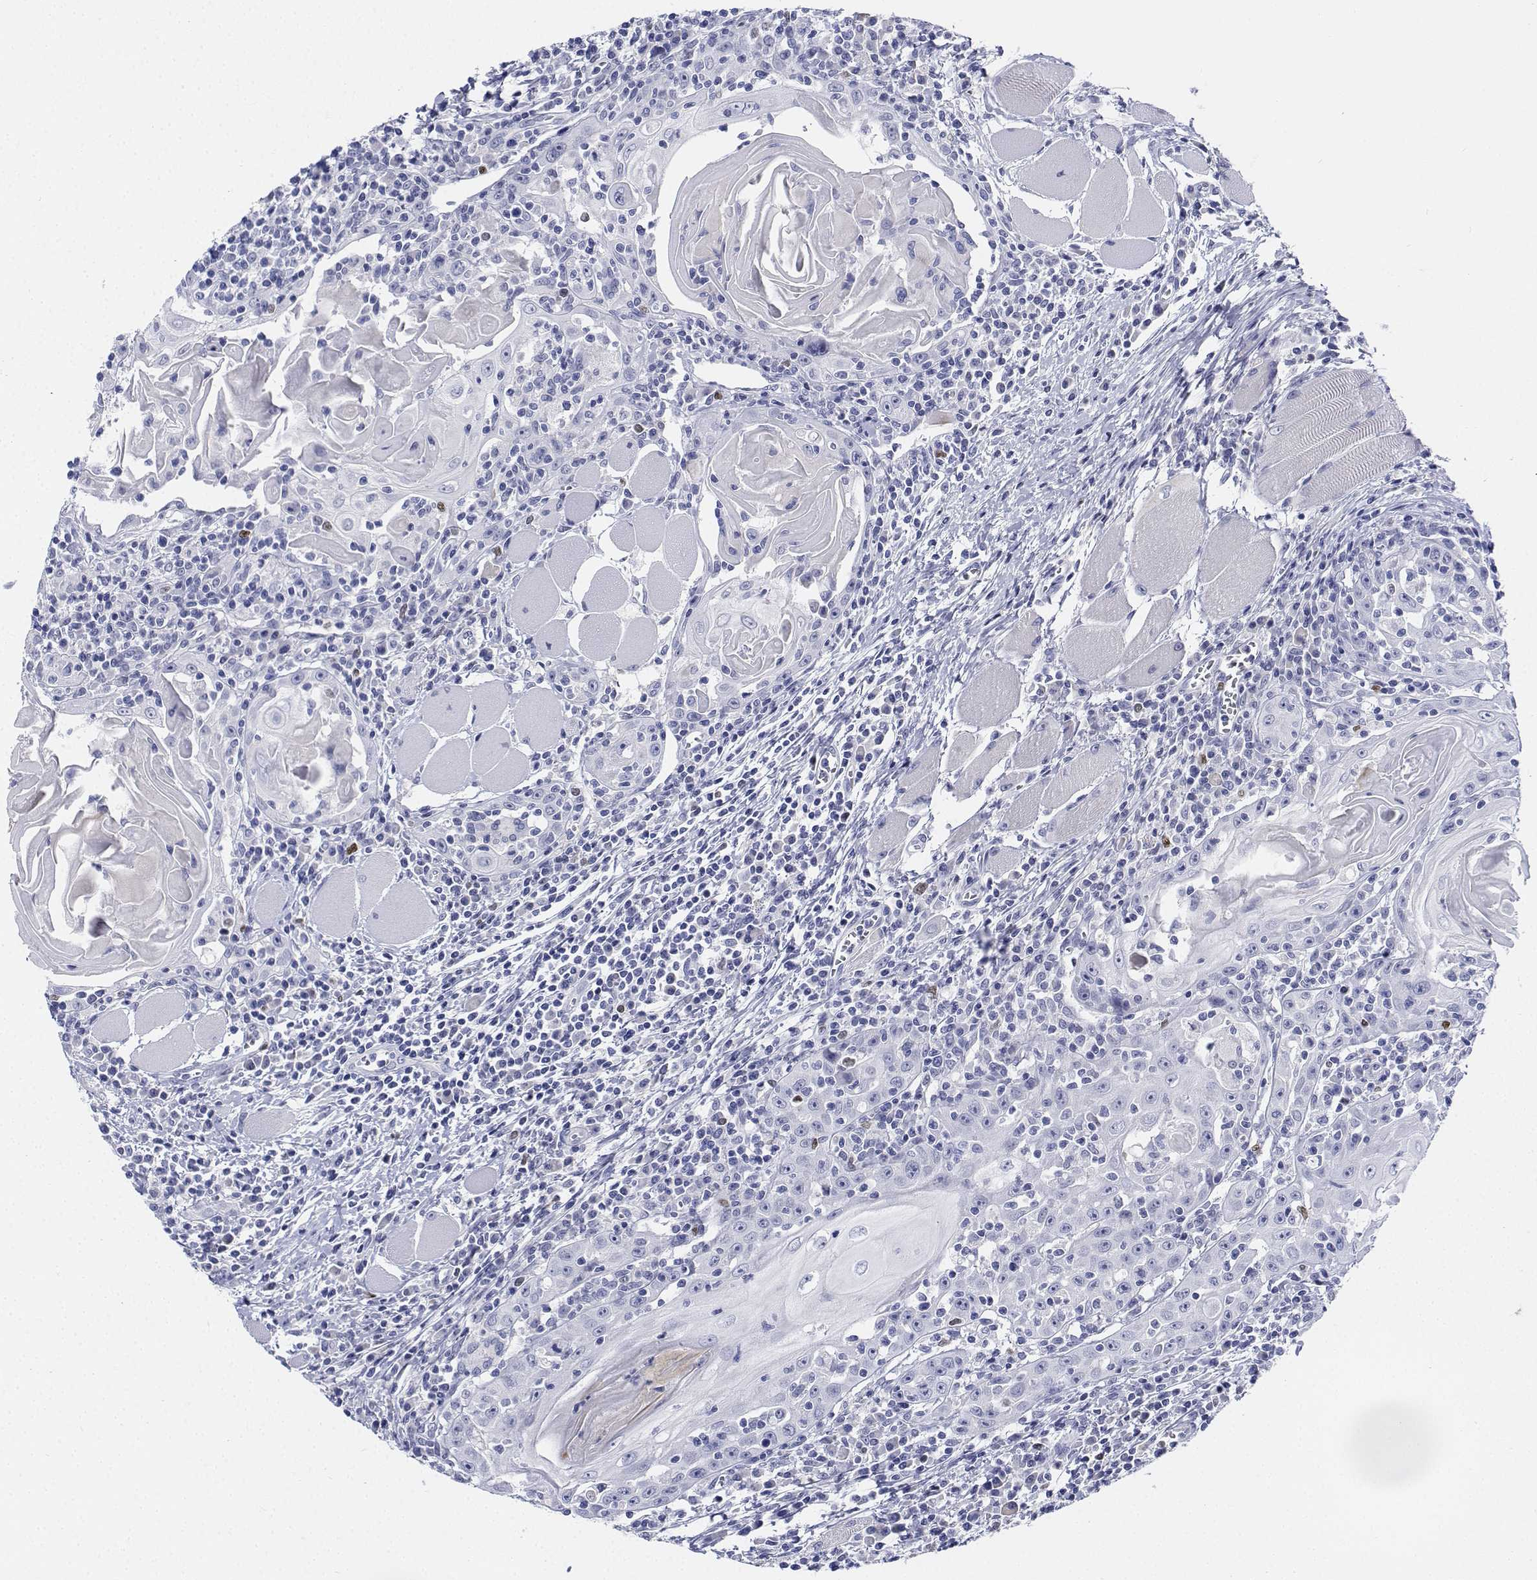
{"staining": {"intensity": "negative", "quantity": "none", "location": "none"}, "tissue": "head and neck cancer", "cell_type": "Tumor cells", "image_type": "cancer", "snomed": [{"axis": "morphology", "description": "Normal tissue, NOS"}, {"axis": "morphology", "description": "Squamous cell carcinoma, NOS"}, {"axis": "topography", "description": "Oral tissue"}, {"axis": "topography", "description": "Head-Neck"}], "caption": "This is an immunohistochemistry micrograph of squamous cell carcinoma (head and neck). There is no positivity in tumor cells.", "gene": "PLXNA4", "patient": {"sex": "male", "age": 52}}